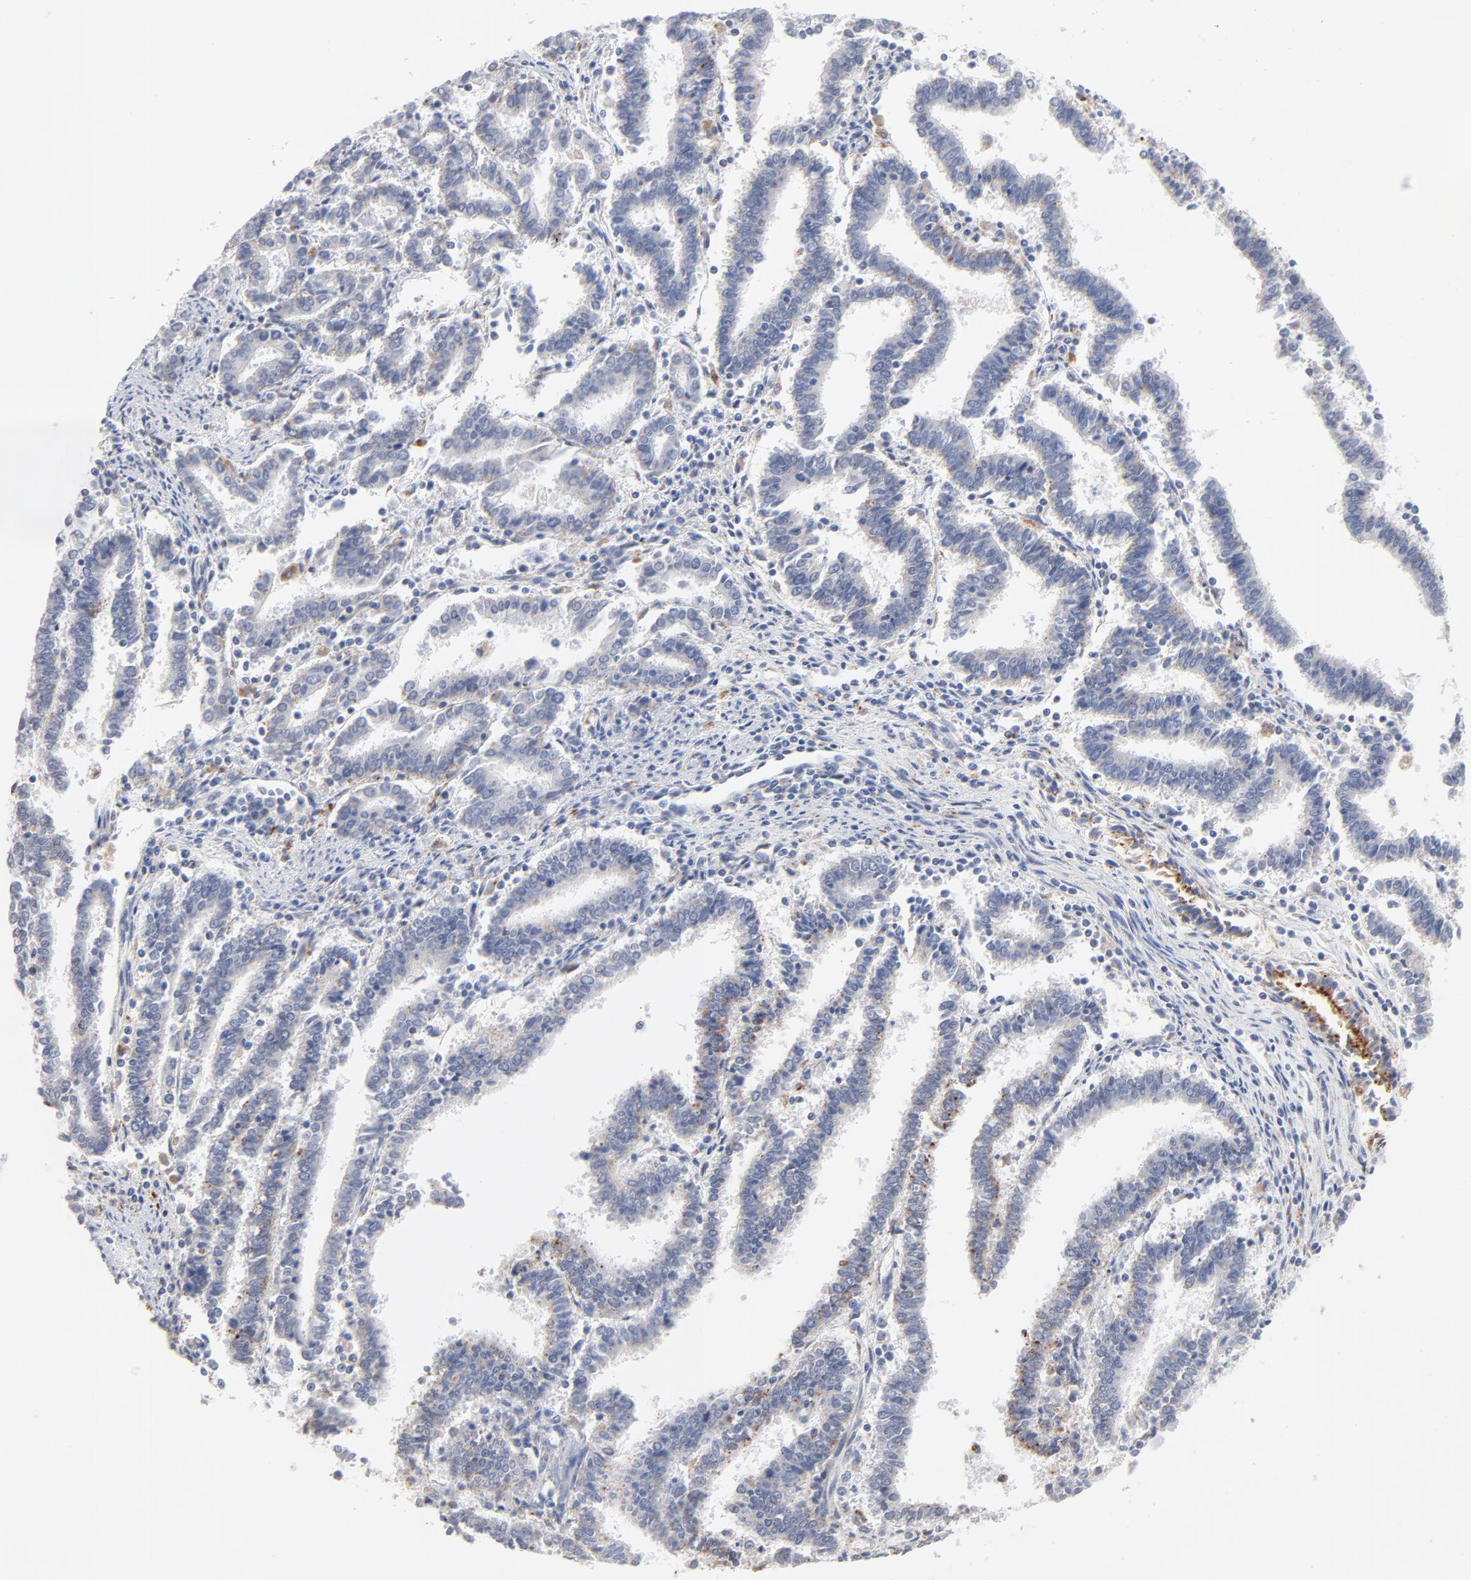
{"staining": {"intensity": "weak", "quantity": "<25%", "location": "cytoplasmic/membranous"}, "tissue": "endometrial cancer", "cell_type": "Tumor cells", "image_type": "cancer", "snomed": [{"axis": "morphology", "description": "Adenocarcinoma, NOS"}, {"axis": "topography", "description": "Uterus"}], "caption": "Tumor cells show no significant expression in endometrial cancer (adenocarcinoma).", "gene": "LTBP2", "patient": {"sex": "female", "age": 83}}